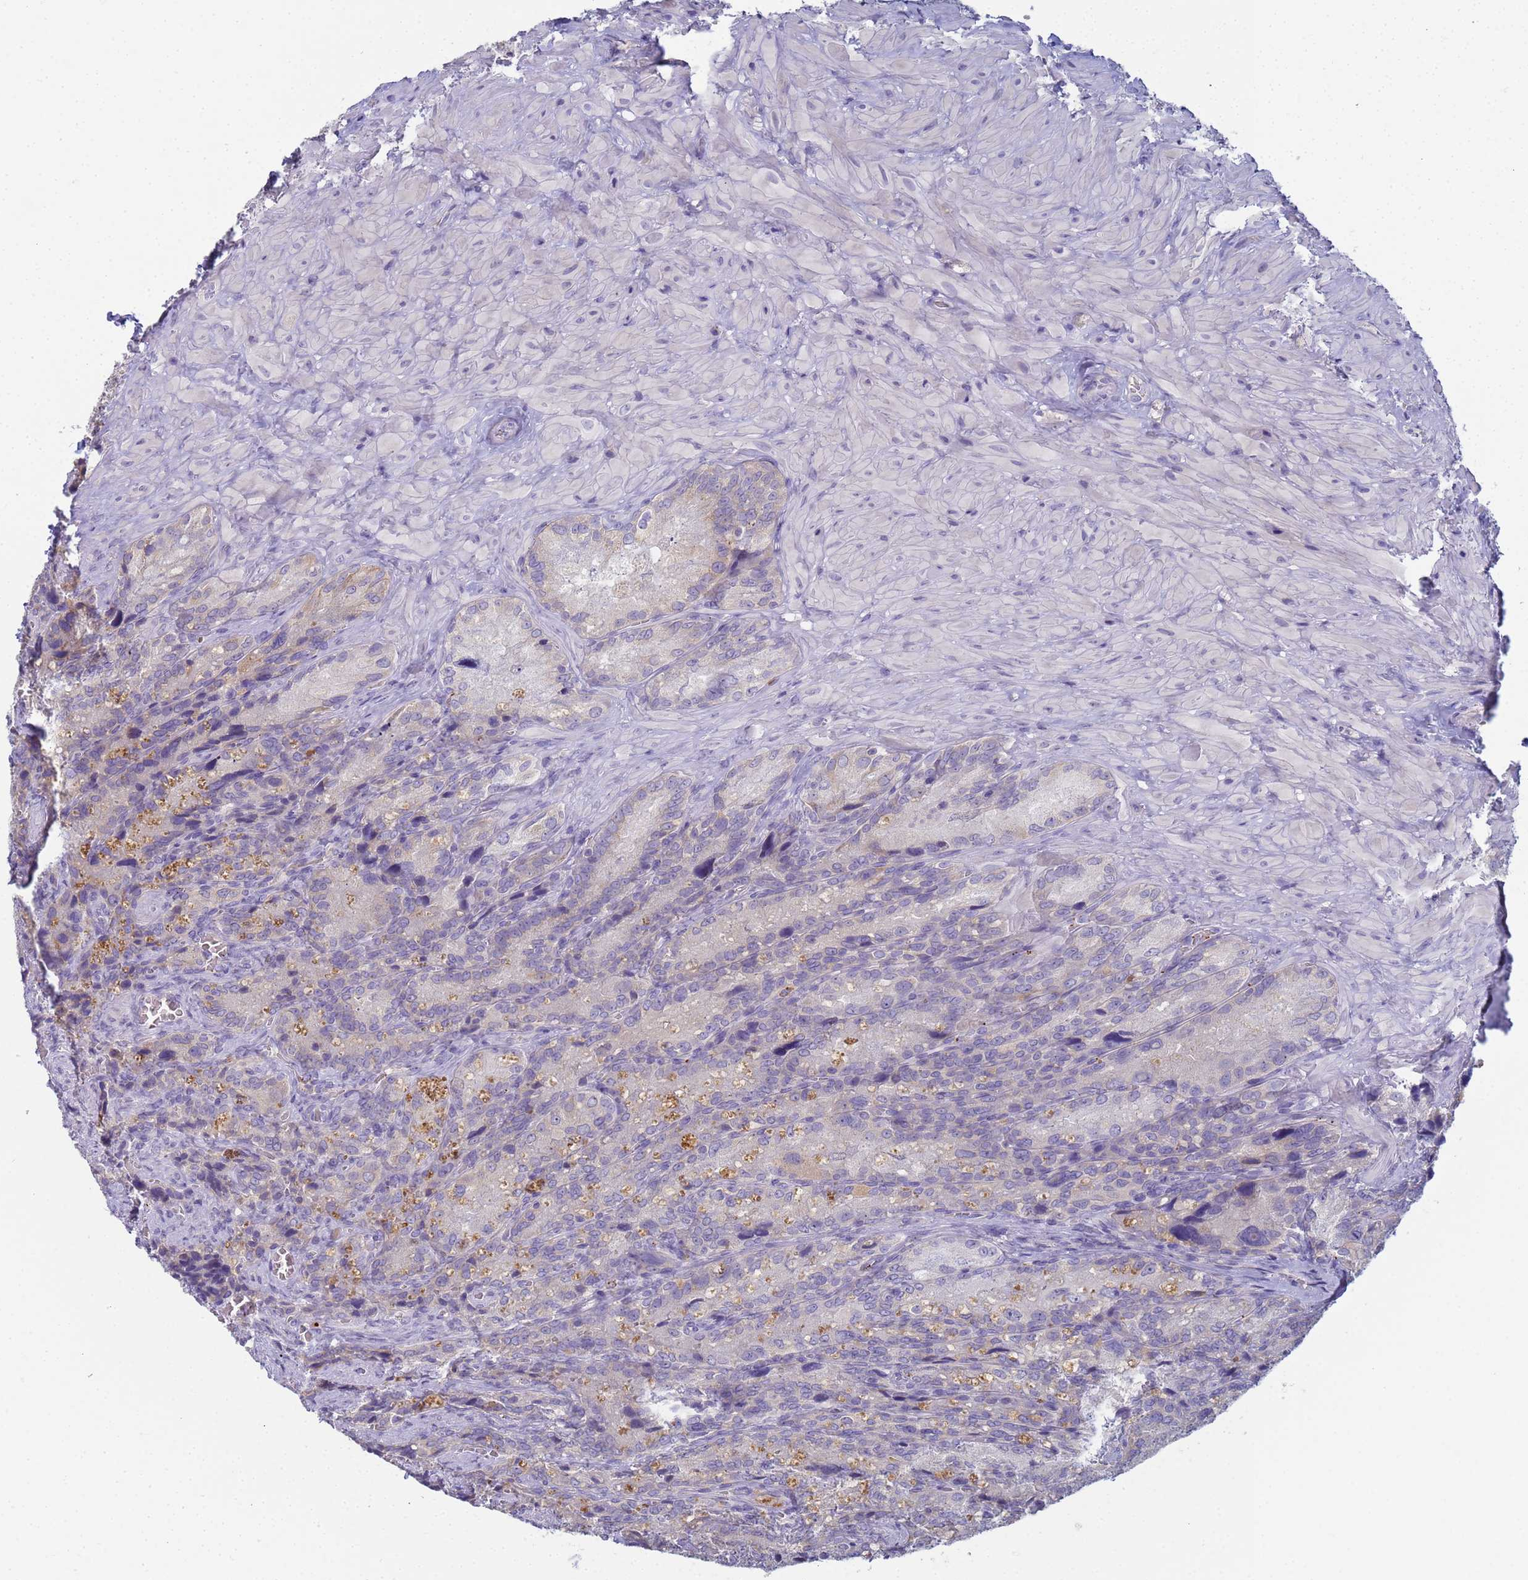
{"staining": {"intensity": "negative", "quantity": "none", "location": "none"}, "tissue": "seminal vesicle", "cell_type": "Glandular cells", "image_type": "normal", "snomed": [{"axis": "morphology", "description": "Normal tissue, NOS"}, {"axis": "topography", "description": "Seminal veicle"}], "caption": "This is an immunohistochemistry histopathology image of normal seminal vesicle. There is no positivity in glandular cells.", "gene": "CR1", "patient": {"sex": "male", "age": 62}}